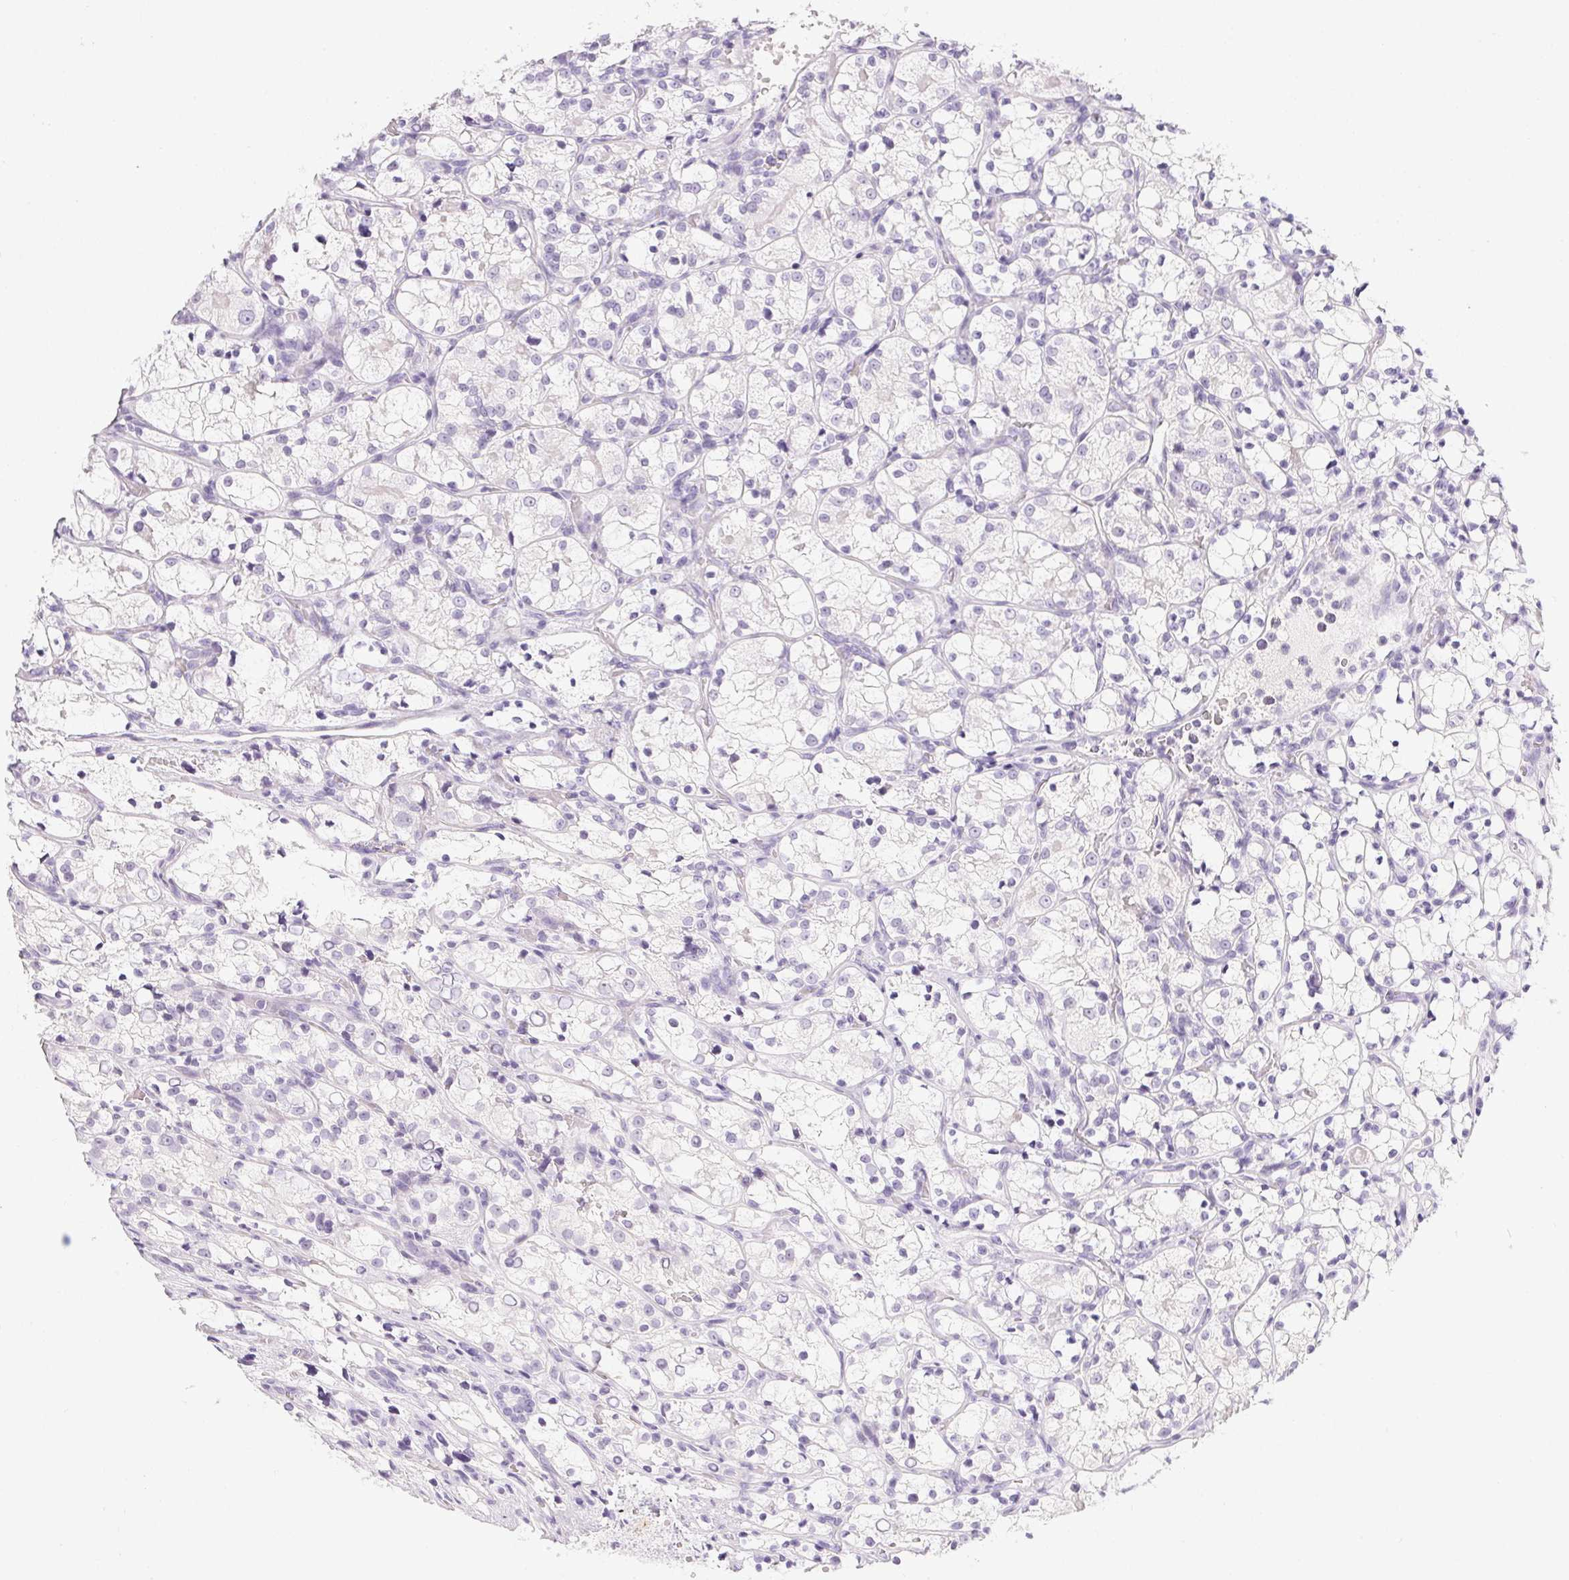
{"staining": {"intensity": "negative", "quantity": "none", "location": "none"}, "tissue": "renal cancer", "cell_type": "Tumor cells", "image_type": "cancer", "snomed": [{"axis": "morphology", "description": "Adenocarcinoma, NOS"}, {"axis": "topography", "description": "Kidney"}], "caption": "DAB immunohistochemical staining of human renal adenocarcinoma reveals no significant staining in tumor cells.", "gene": "PPY", "patient": {"sex": "female", "age": 69}}